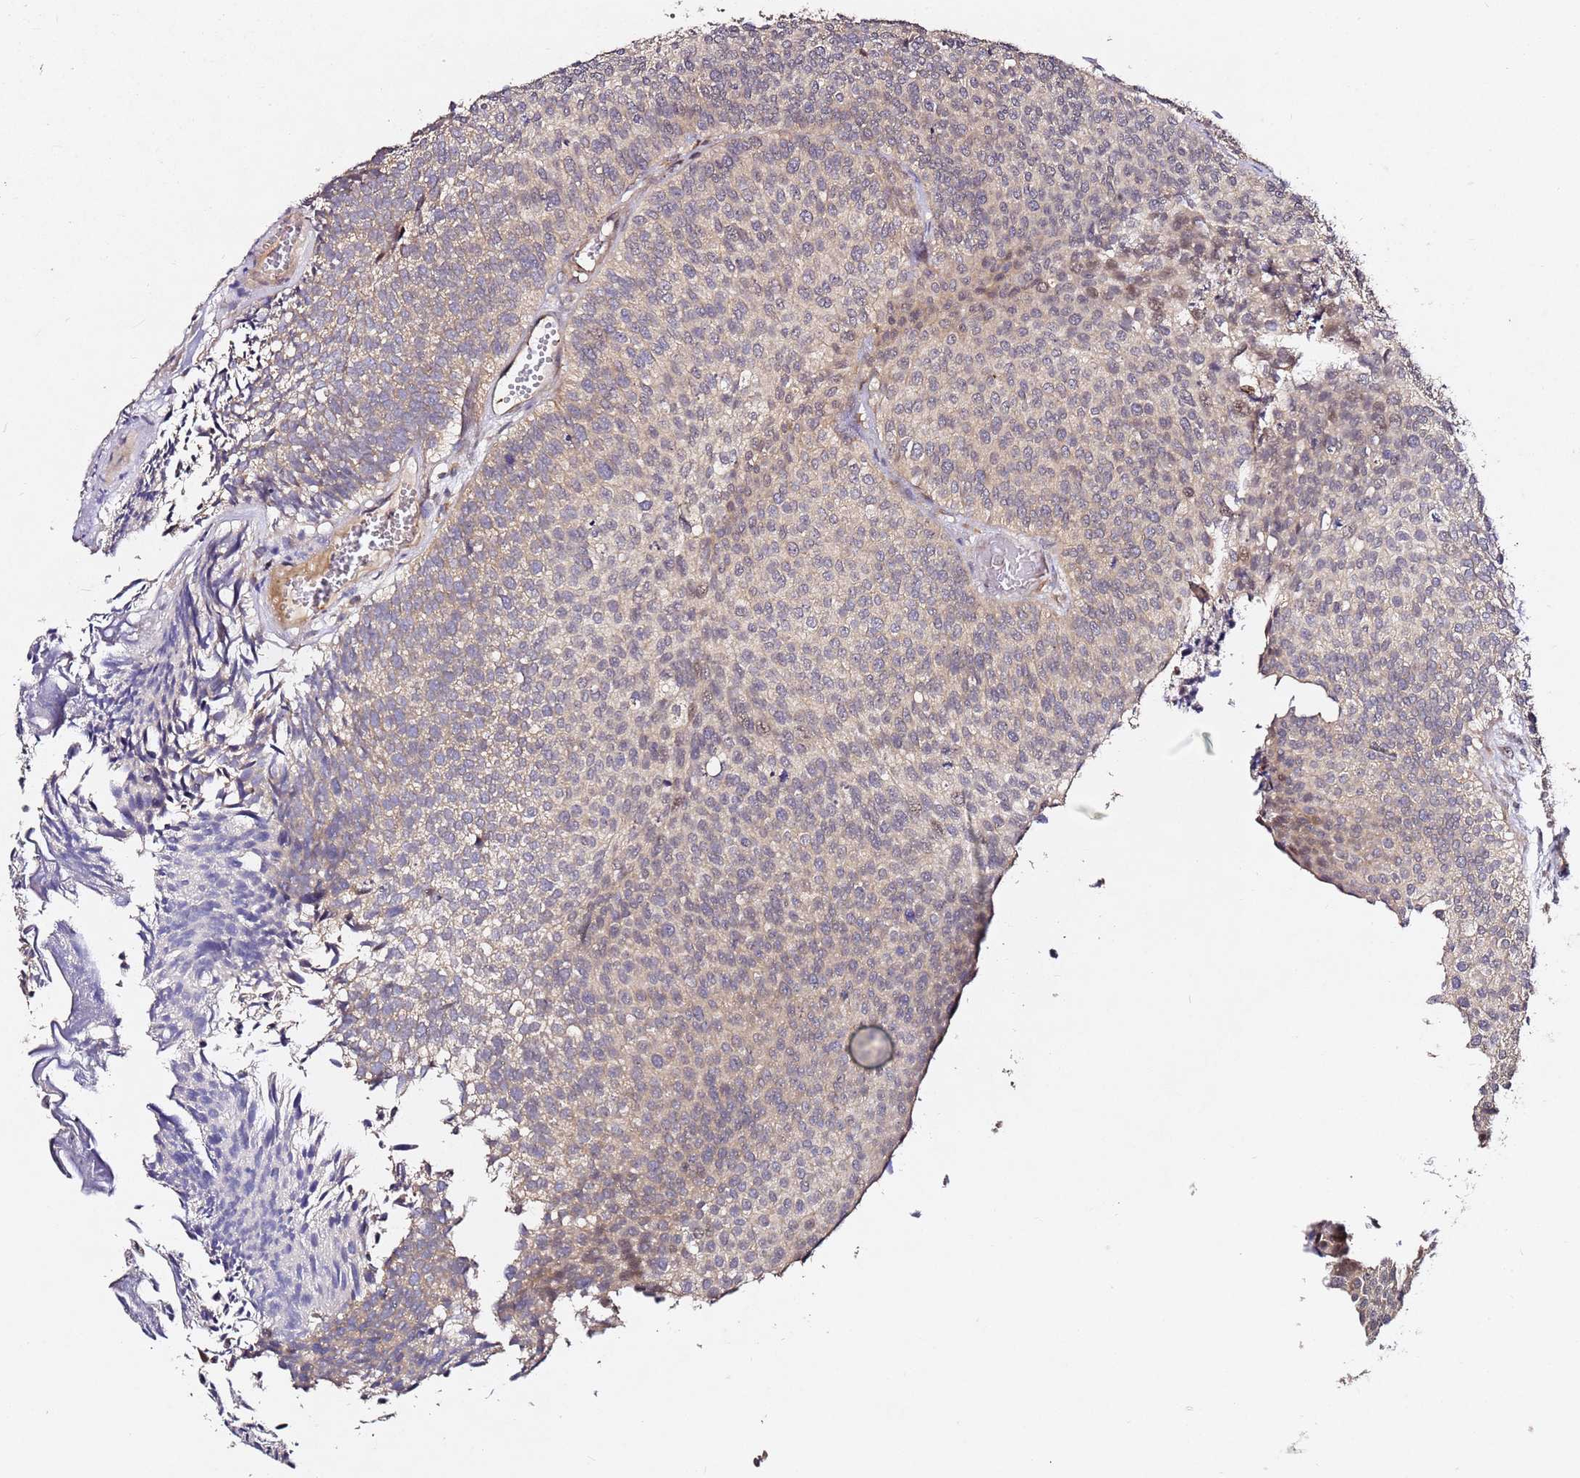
{"staining": {"intensity": "weak", "quantity": "<25%", "location": "cytoplasmic/membranous"}, "tissue": "urothelial cancer", "cell_type": "Tumor cells", "image_type": "cancer", "snomed": [{"axis": "morphology", "description": "Urothelial carcinoma, Low grade"}, {"axis": "topography", "description": "Urinary bladder"}], "caption": "This micrograph is of low-grade urothelial carcinoma stained with immunohistochemistry (IHC) to label a protein in brown with the nuclei are counter-stained blue. There is no staining in tumor cells.", "gene": "ALG11", "patient": {"sex": "male", "age": 84}}